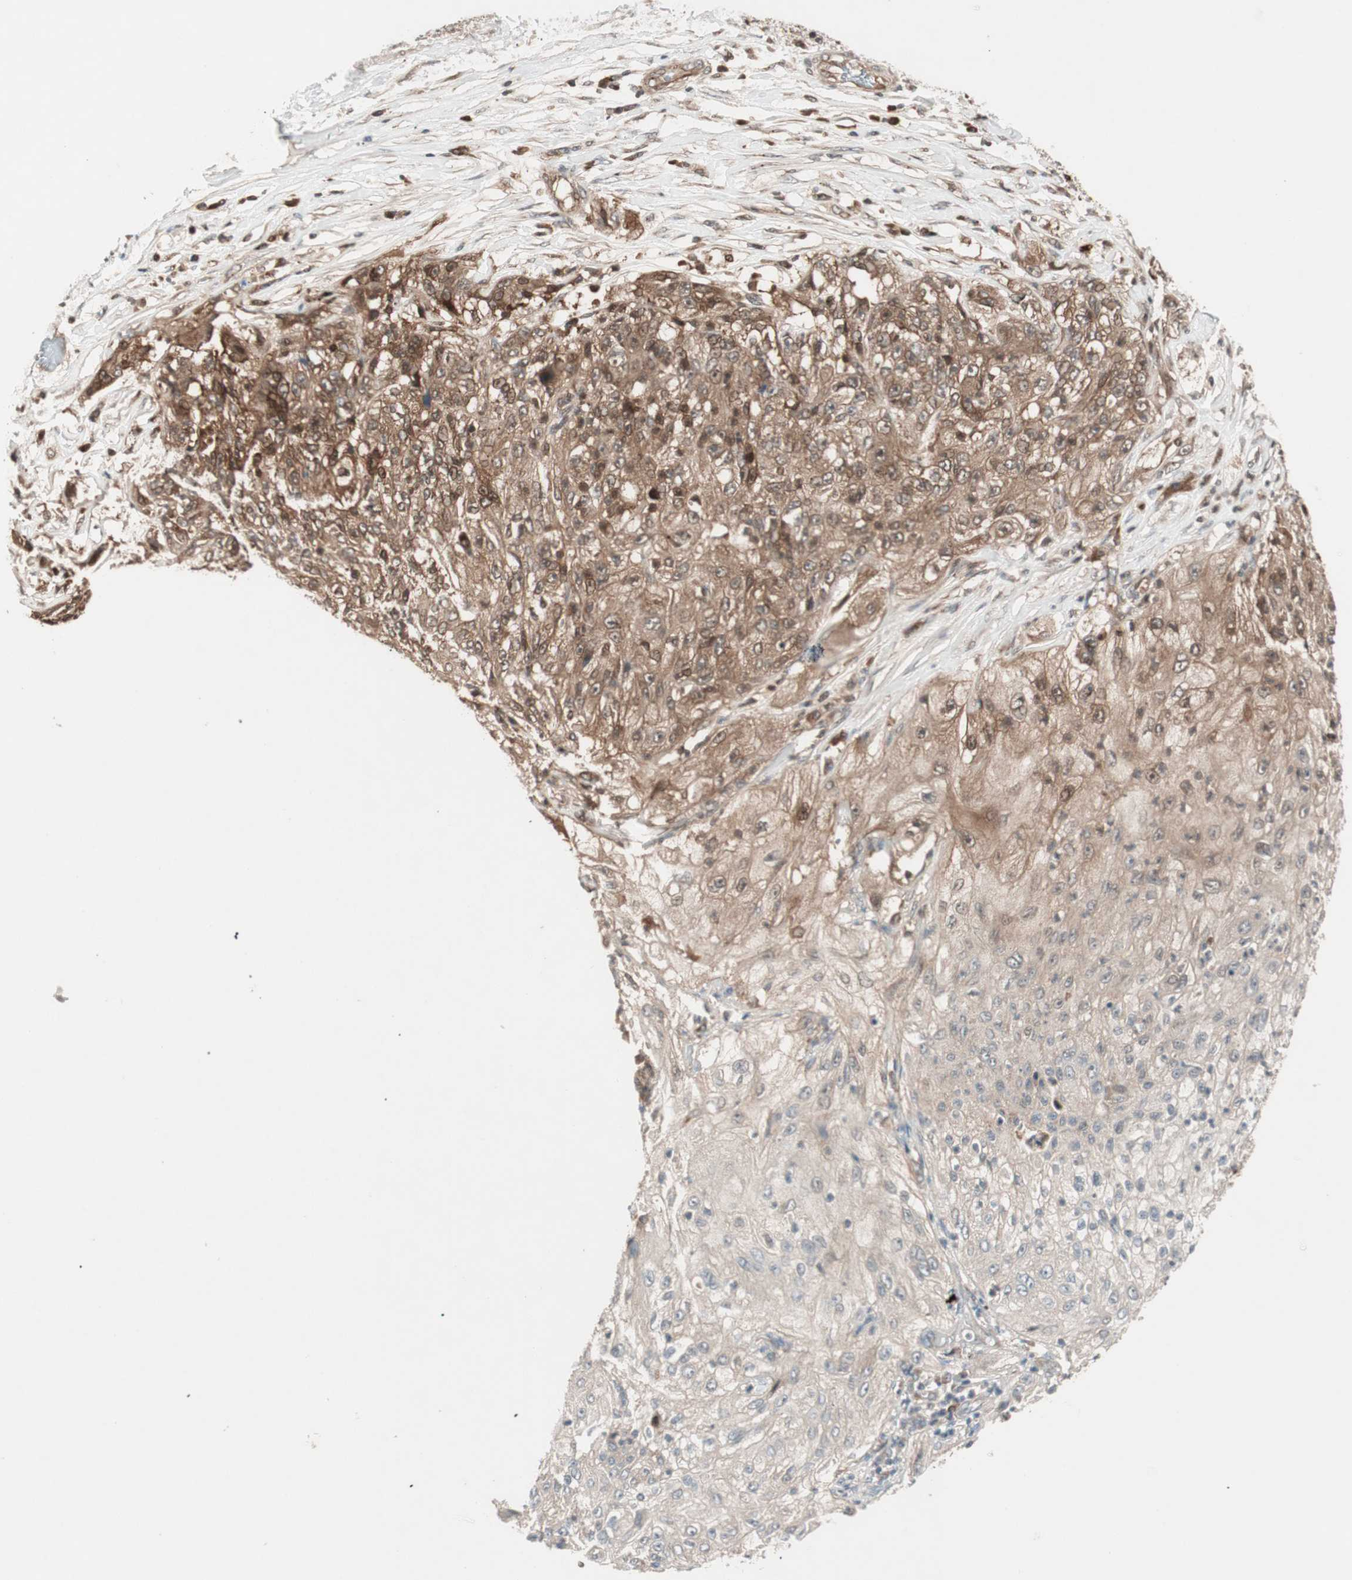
{"staining": {"intensity": "moderate", "quantity": "25%-75%", "location": "cytoplasmic/membranous"}, "tissue": "lung cancer", "cell_type": "Tumor cells", "image_type": "cancer", "snomed": [{"axis": "morphology", "description": "Inflammation, NOS"}, {"axis": "morphology", "description": "Squamous cell carcinoma, NOS"}, {"axis": "topography", "description": "Lymph node"}, {"axis": "topography", "description": "Soft tissue"}, {"axis": "topography", "description": "Lung"}], "caption": "Tumor cells display medium levels of moderate cytoplasmic/membranous staining in approximately 25%-75% of cells in human lung cancer.", "gene": "PRKG2", "patient": {"sex": "male", "age": 66}}